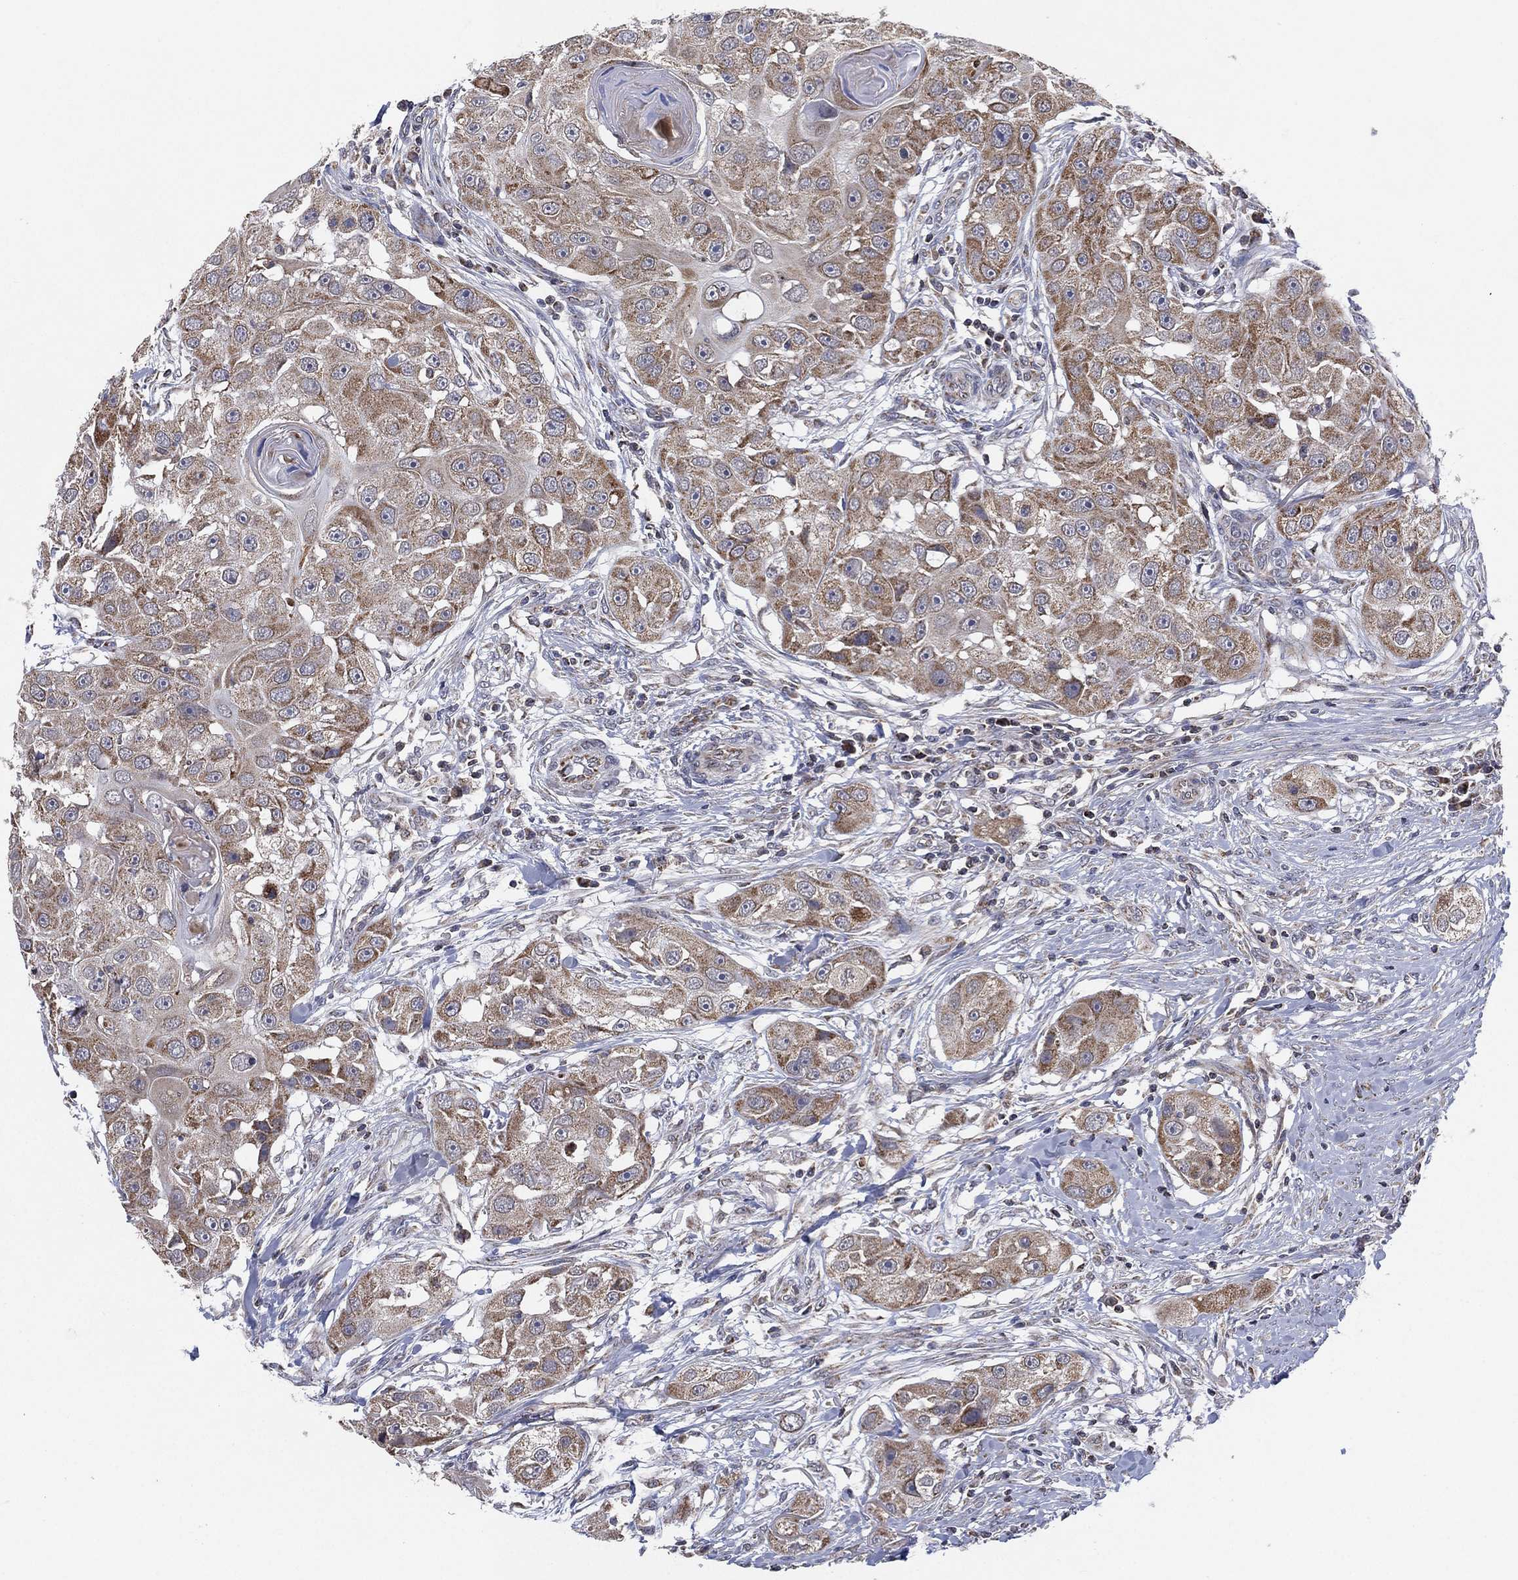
{"staining": {"intensity": "weak", "quantity": ">75%", "location": "cytoplasmic/membranous"}, "tissue": "head and neck cancer", "cell_type": "Tumor cells", "image_type": "cancer", "snomed": [{"axis": "morphology", "description": "Squamous cell carcinoma, NOS"}, {"axis": "topography", "description": "Head-Neck"}], "caption": "Immunohistochemical staining of human head and neck cancer exhibits weak cytoplasmic/membranous protein expression in approximately >75% of tumor cells. (Brightfield microscopy of DAB IHC at high magnification).", "gene": "PSMG4", "patient": {"sex": "male", "age": 51}}